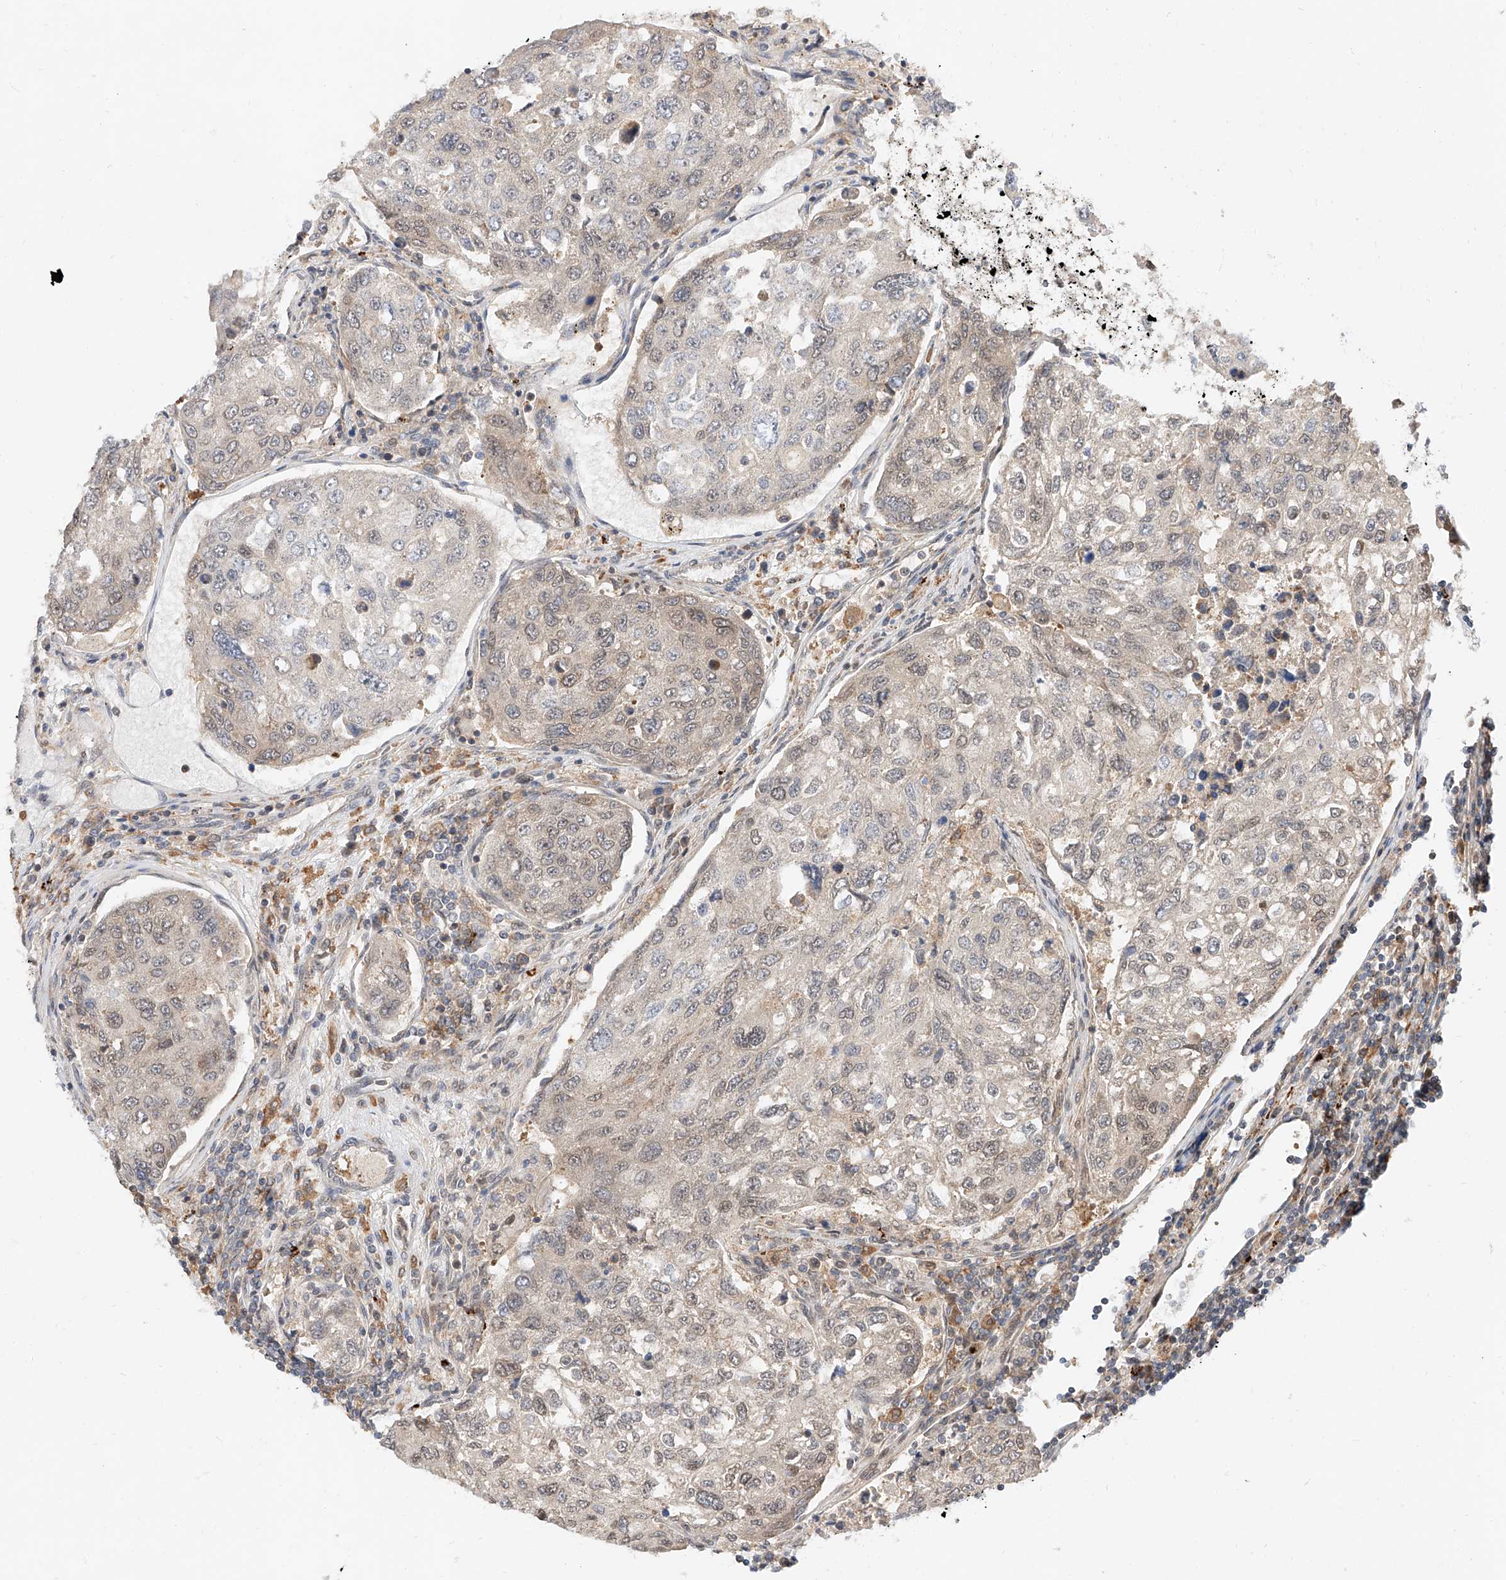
{"staining": {"intensity": "negative", "quantity": "none", "location": "none"}, "tissue": "urothelial cancer", "cell_type": "Tumor cells", "image_type": "cancer", "snomed": [{"axis": "morphology", "description": "Urothelial carcinoma, High grade"}, {"axis": "topography", "description": "Lymph node"}, {"axis": "topography", "description": "Urinary bladder"}], "caption": "Tumor cells are negative for protein expression in human urothelial cancer.", "gene": "DIRAS3", "patient": {"sex": "male", "age": 51}}